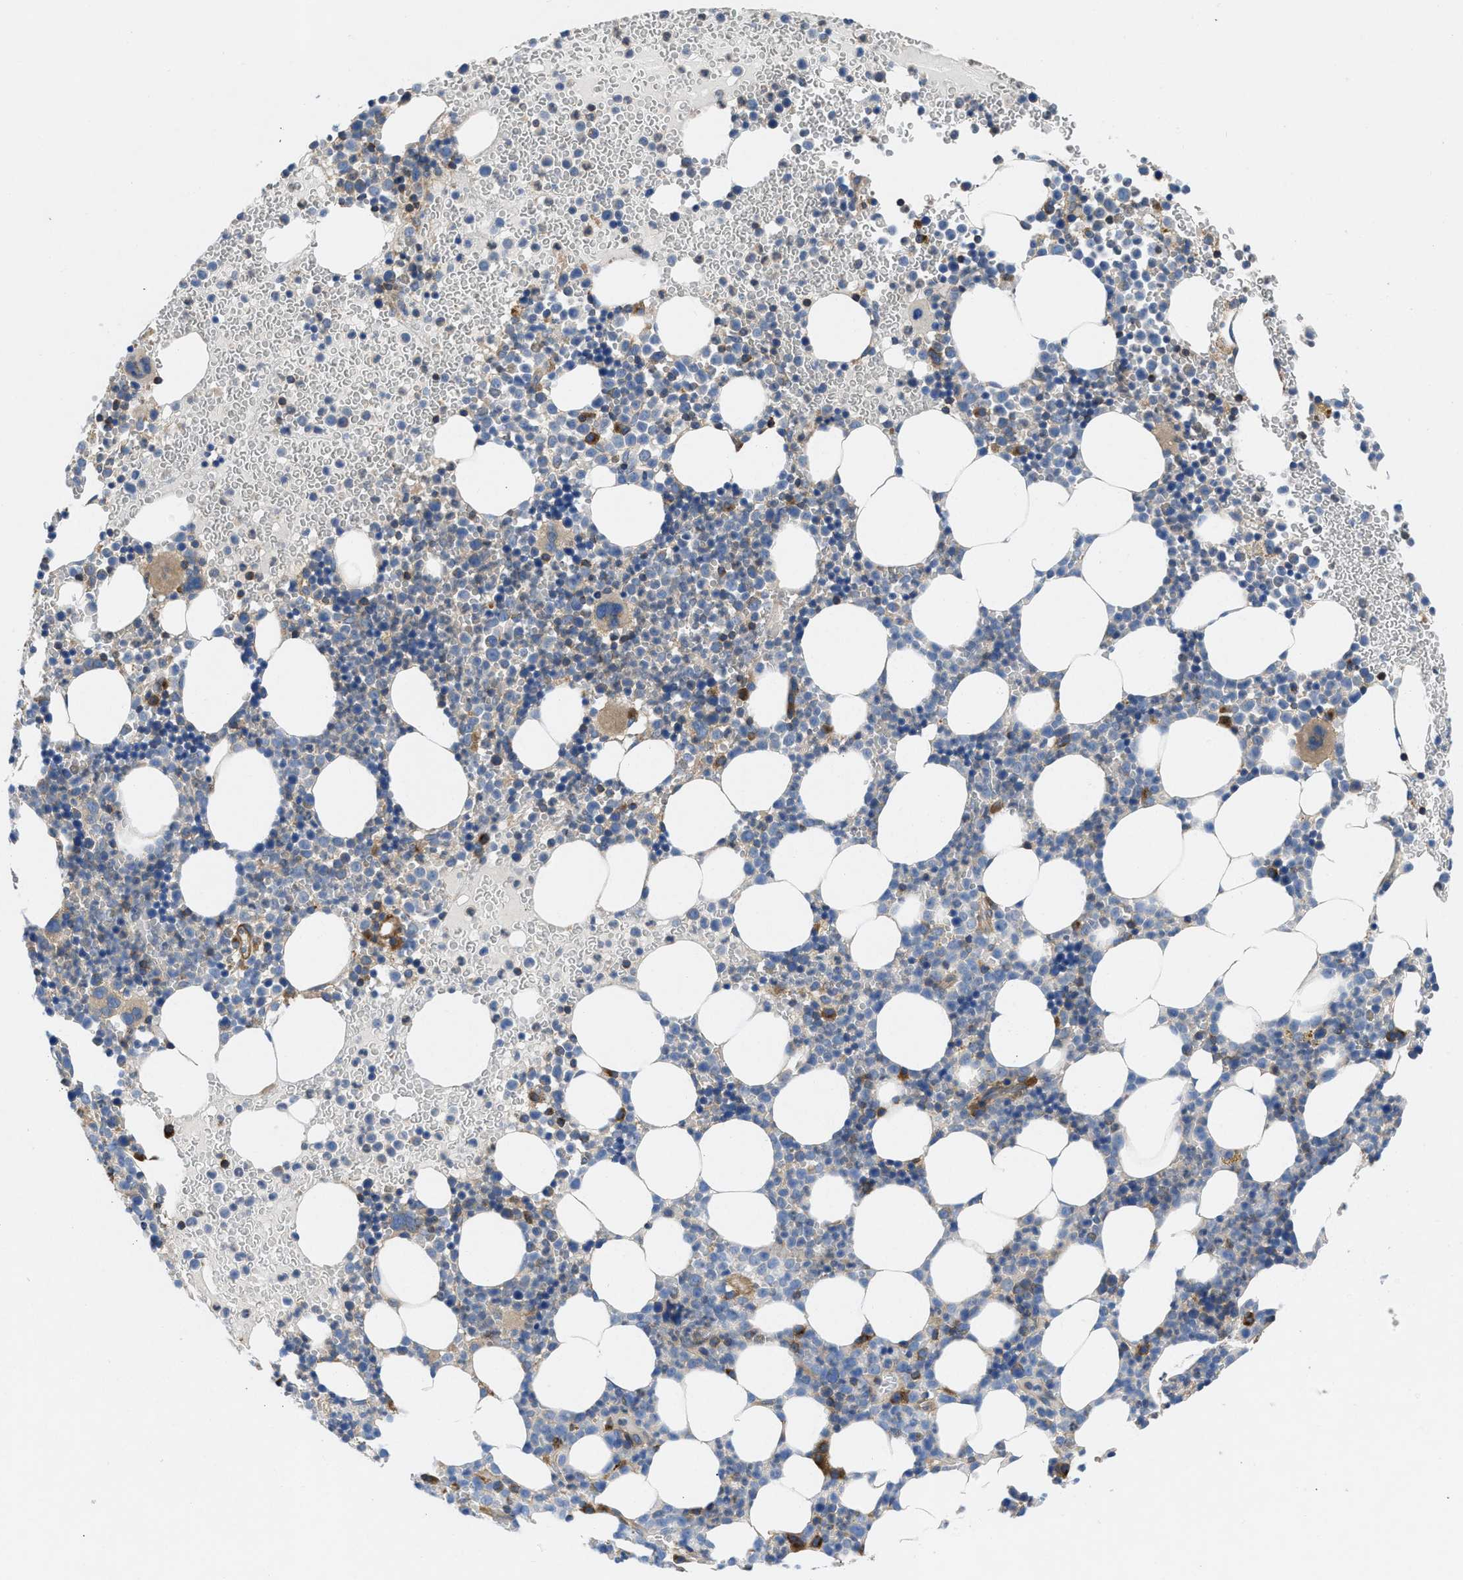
{"staining": {"intensity": "strong", "quantity": "<25%", "location": "cytoplasmic/membranous"}, "tissue": "bone marrow", "cell_type": "Hematopoietic cells", "image_type": "normal", "snomed": [{"axis": "morphology", "description": "Normal tissue, NOS"}, {"axis": "morphology", "description": "Inflammation, NOS"}, {"axis": "topography", "description": "Bone marrow"}], "caption": "DAB (3,3'-diaminobenzidine) immunohistochemical staining of unremarkable human bone marrow shows strong cytoplasmic/membranous protein staining in approximately <25% of hematopoietic cells.", "gene": "CHKB", "patient": {"sex": "female", "age": 67}}